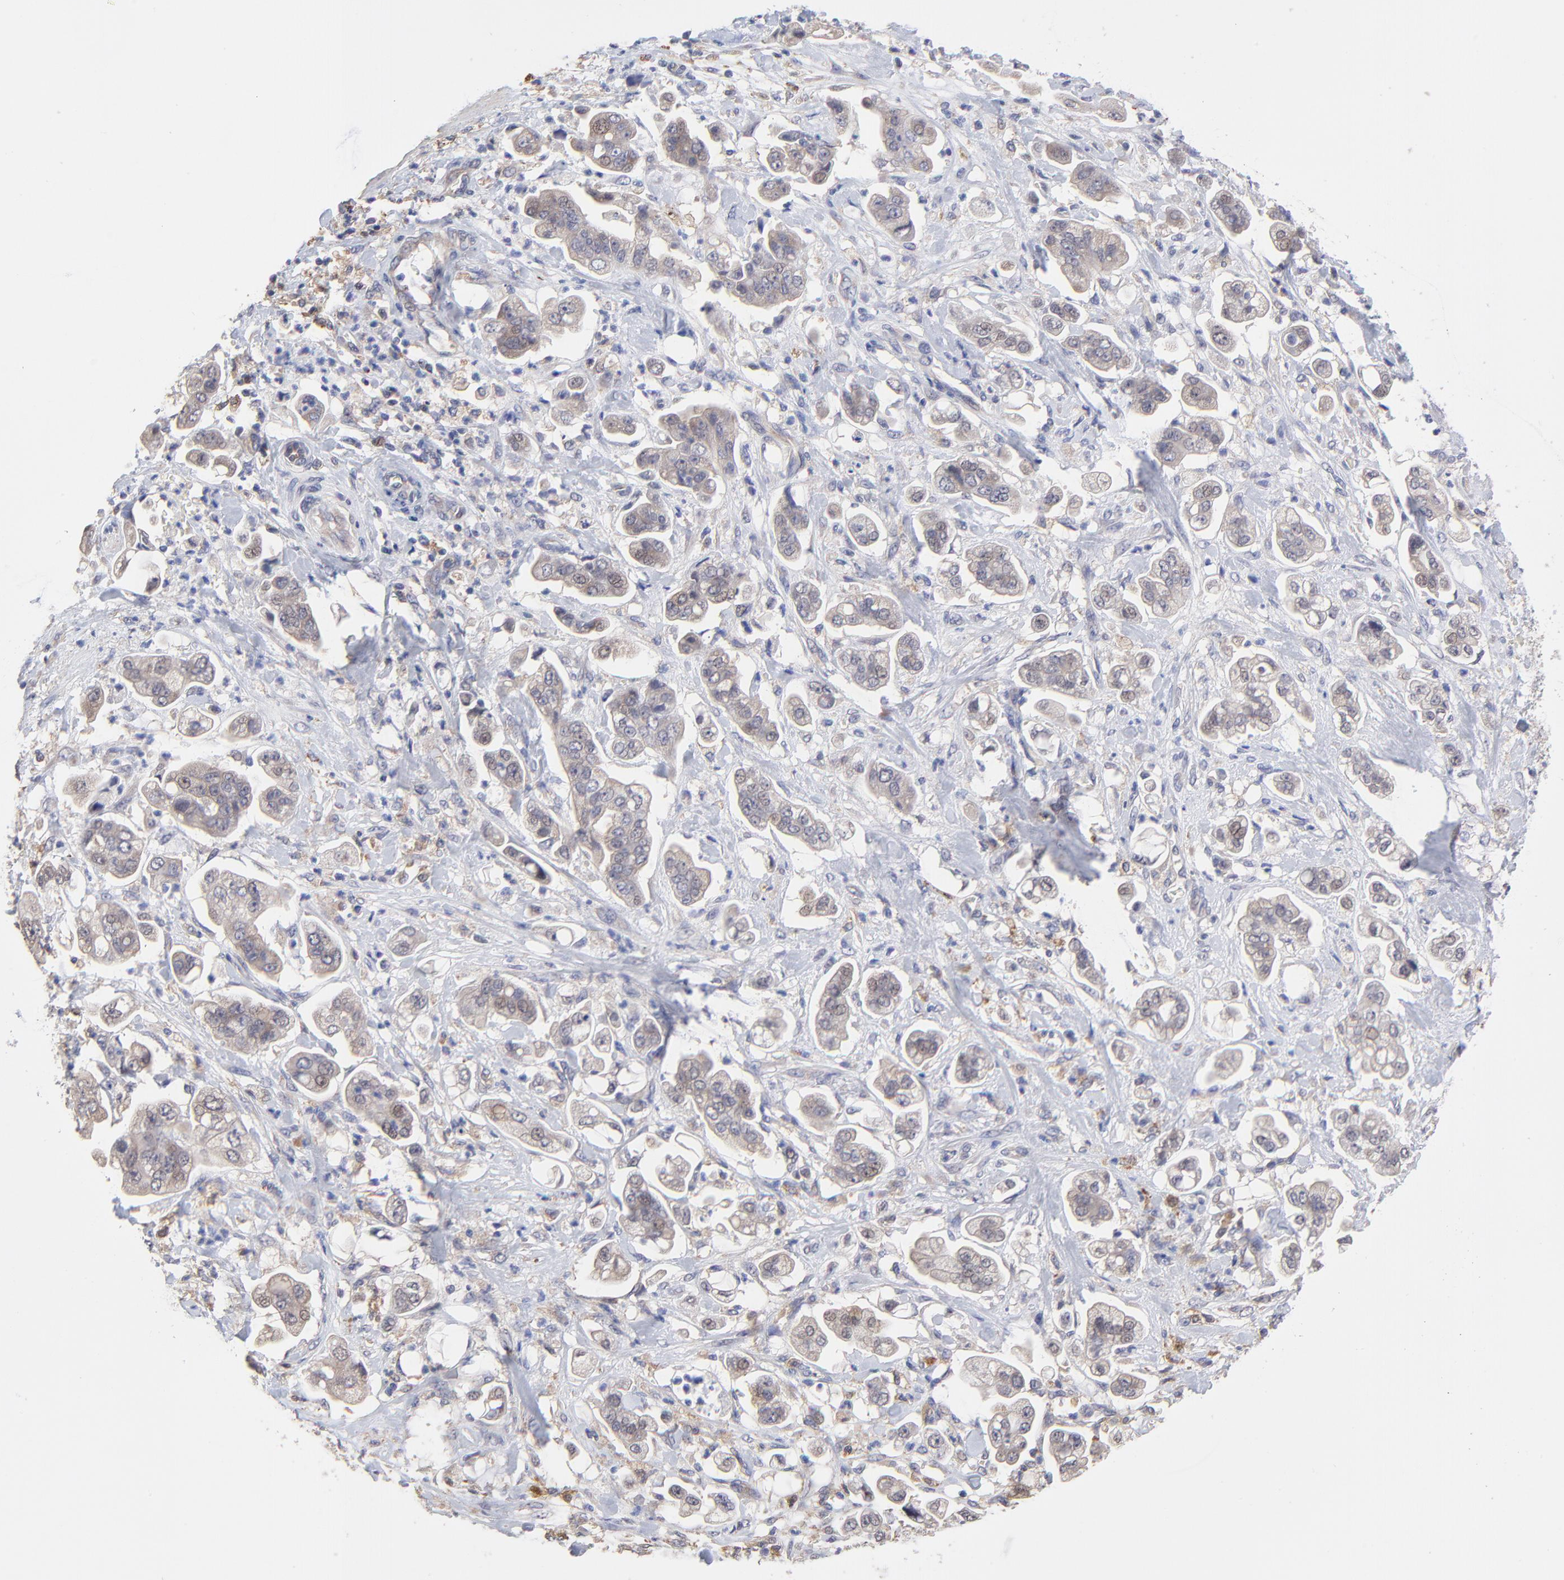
{"staining": {"intensity": "weak", "quantity": "<25%", "location": "cytoplasmic/membranous"}, "tissue": "stomach cancer", "cell_type": "Tumor cells", "image_type": "cancer", "snomed": [{"axis": "morphology", "description": "Adenocarcinoma, NOS"}, {"axis": "topography", "description": "Stomach"}], "caption": "Stomach adenocarcinoma was stained to show a protein in brown. There is no significant staining in tumor cells.", "gene": "PDE4B", "patient": {"sex": "male", "age": 62}}